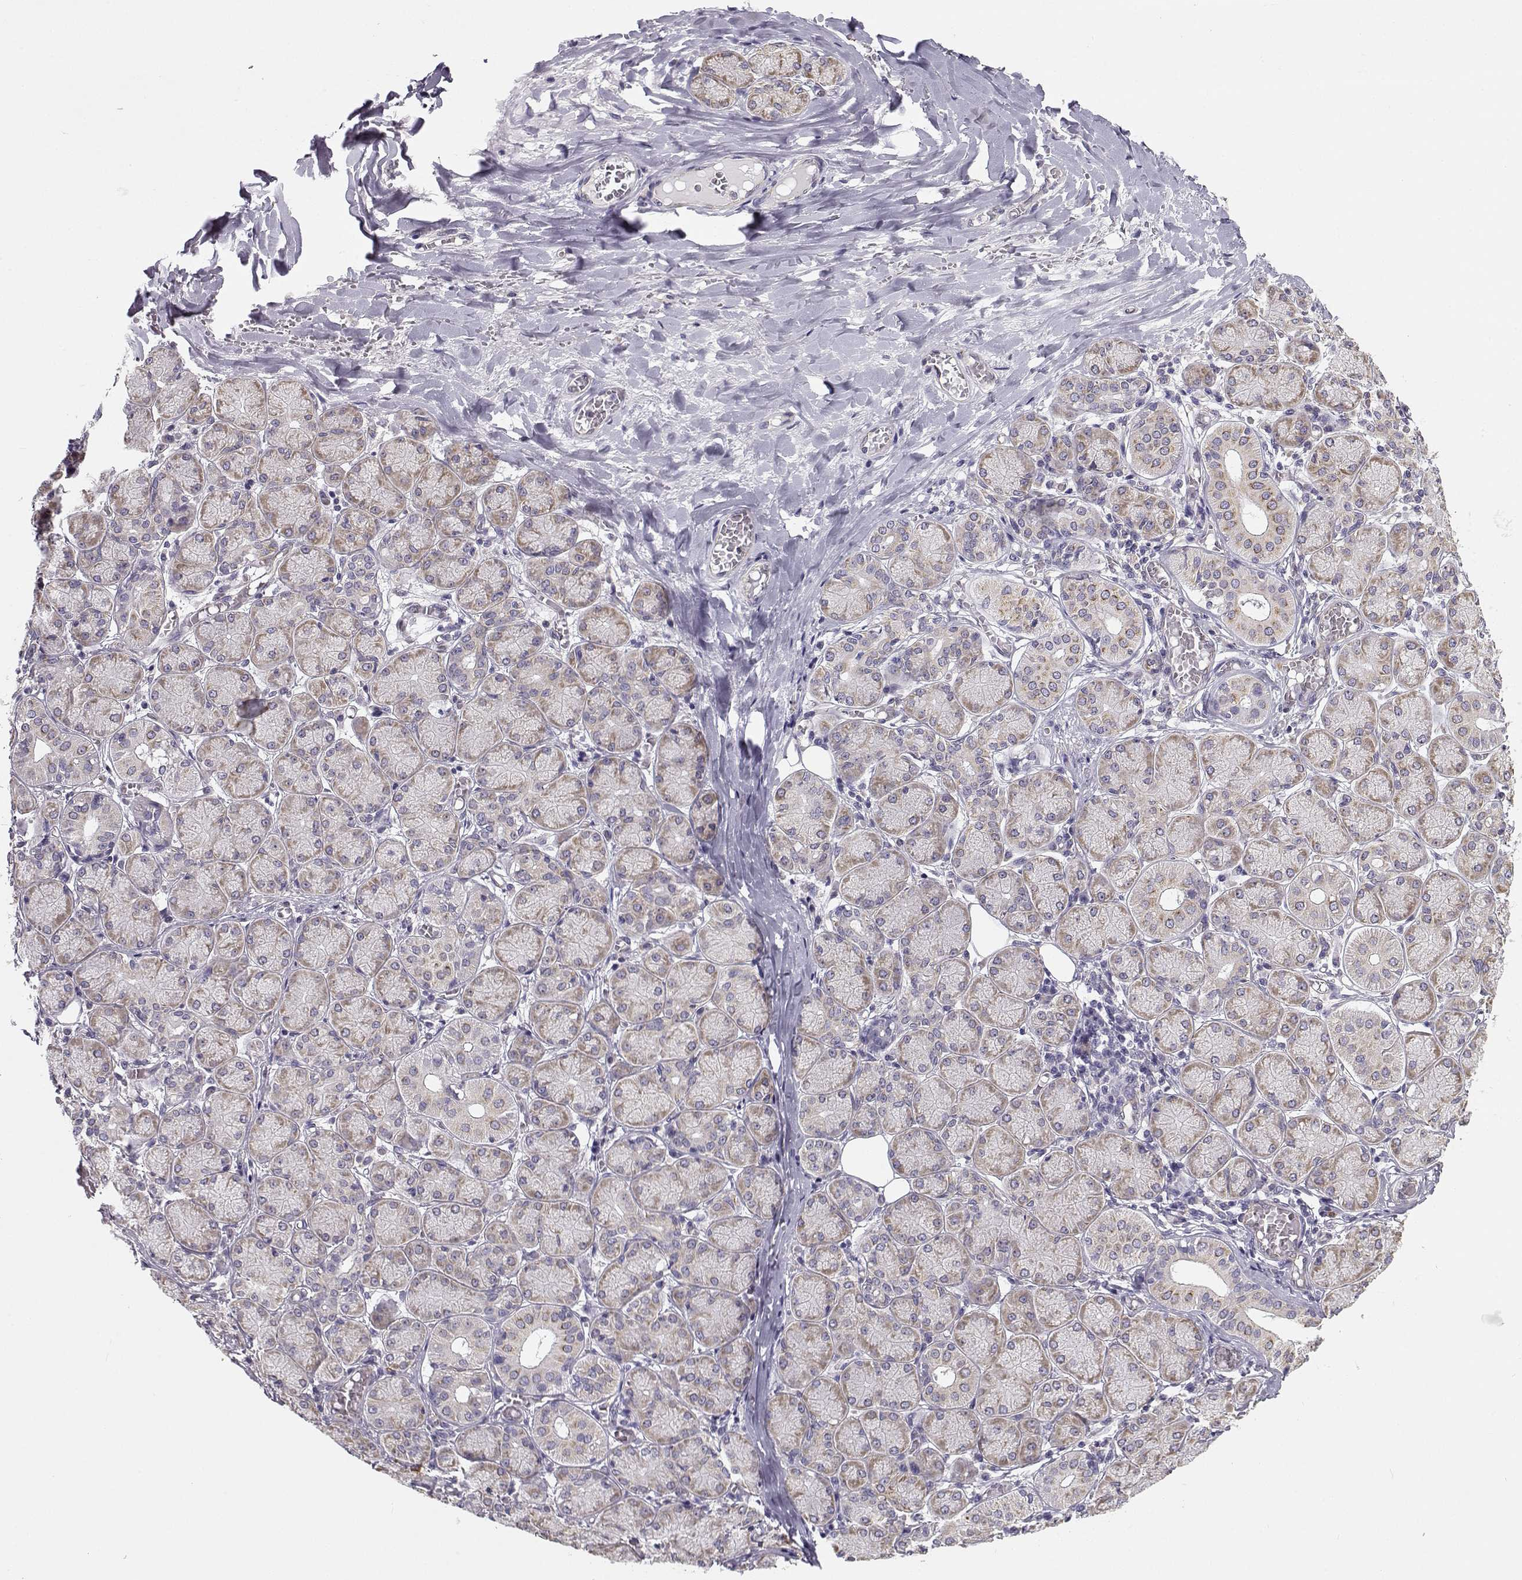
{"staining": {"intensity": "weak", "quantity": ">75%", "location": "cytoplasmic/membranous"}, "tissue": "salivary gland", "cell_type": "Glandular cells", "image_type": "normal", "snomed": [{"axis": "morphology", "description": "Normal tissue, NOS"}, {"axis": "topography", "description": "Salivary gland"}, {"axis": "topography", "description": "Peripheral nerve tissue"}], "caption": "Brown immunohistochemical staining in benign salivary gland exhibits weak cytoplasmic/membranous expression in approximately >75% of glandular cells.", "gene": "BEND6", "patient": {"sex": "female", "age": 24}}